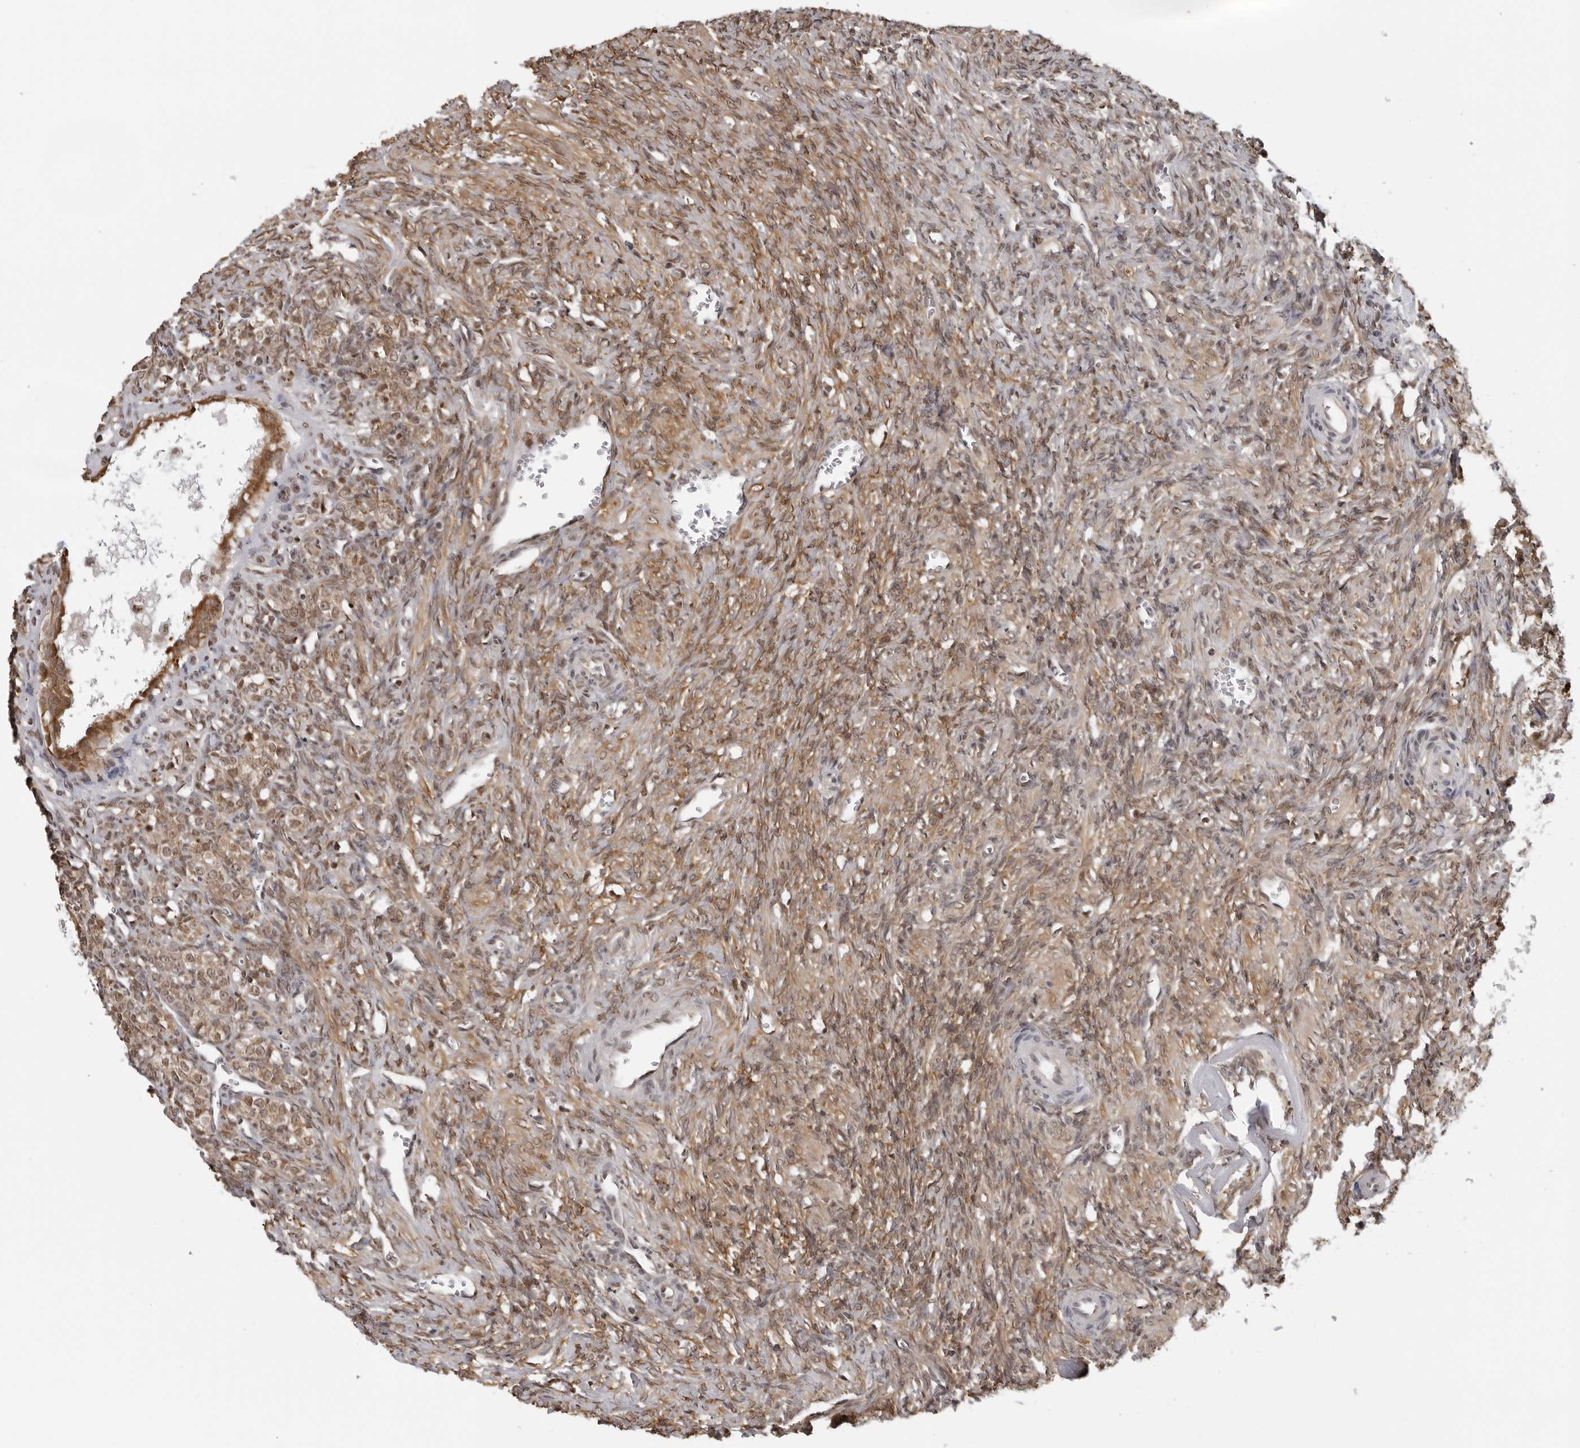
{"staining": {"intensity": "moderate", "quantity": "25%-75%", "location": "cytoplasmic/membranous,nuclear"}, "tissue": "ovary", "cell_type": "Ovarian stroma cells", "image_type": "normal", "snomed": [{"axis": "morphology", "description": "Normal tissue, NOS"}, {"axis": "topography", "description": "Ovary"}], "caption": "Protein staining by immunohistochemistry reveals moderate cytoplasmic/membranous,nuclear positivity in about 25%-75% of ovarian stroma cells in benign ovary. Using DAB (3,3'-diaminobenzidine) (brown) and hematoxylin (blue) stains, captured at high magnification using brightfield microscopy.", "gene": "MAF", "patient": {"sex": "female", "age": 27}}